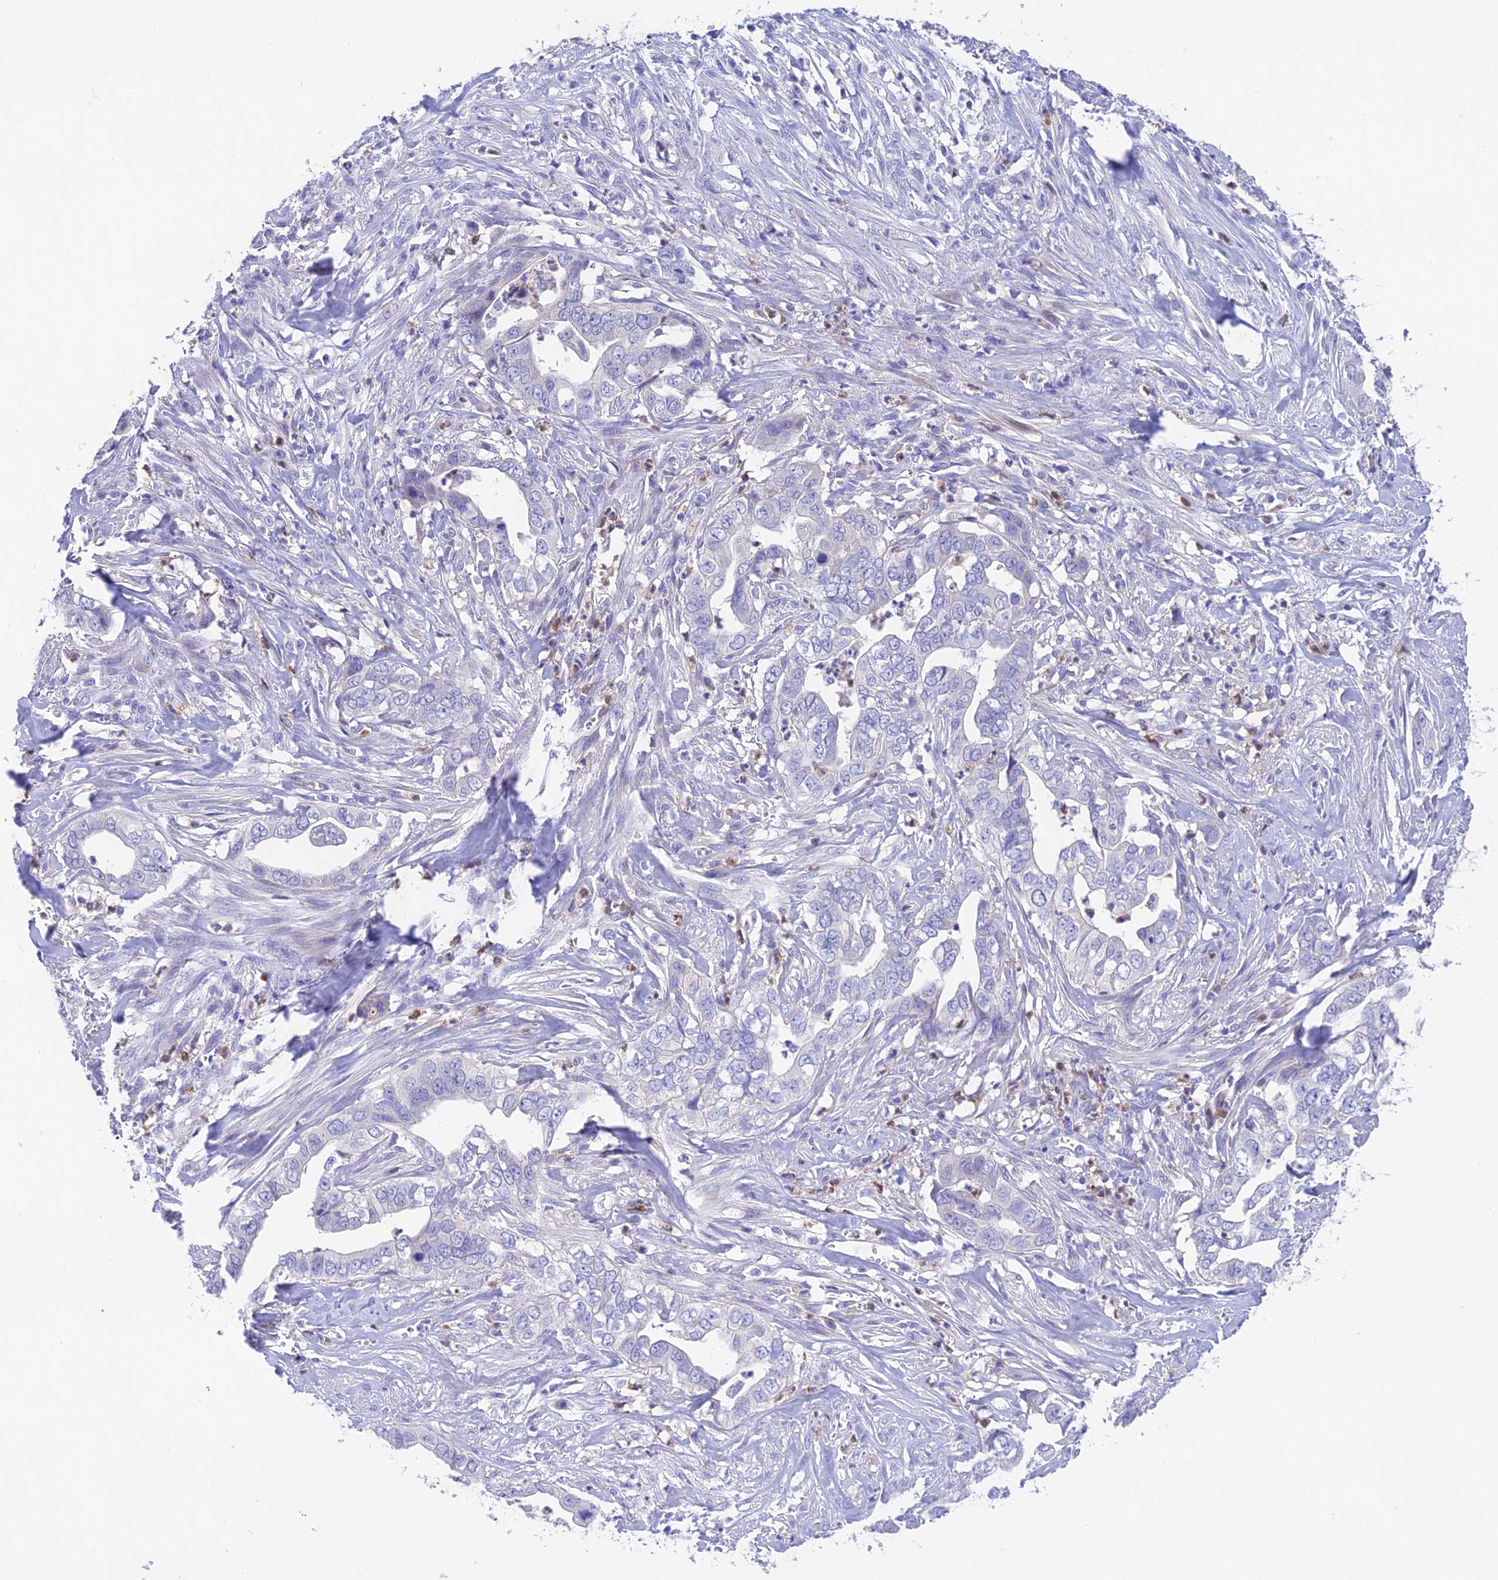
{"staining": {"intensity": "negative", "quantity": "none", "location": "none"}, "tissue": "liver cancer", "cell_type": "Tumor cells", "image_type": "cancer", "snomed": [{"axis": "morphology", "description": "Cholangiocarcinoma"}, {"axis": "topography", "description": "Liver"}], "caption": "Immunohistochemistry (IHC) micrograph of cholangiocarcinoma (liver) stained for a protein (brown), which demonstrates no positivity in tumor cells.", "gene": "KIAA0408", "patient": {"sex": "female", "age": 79}}